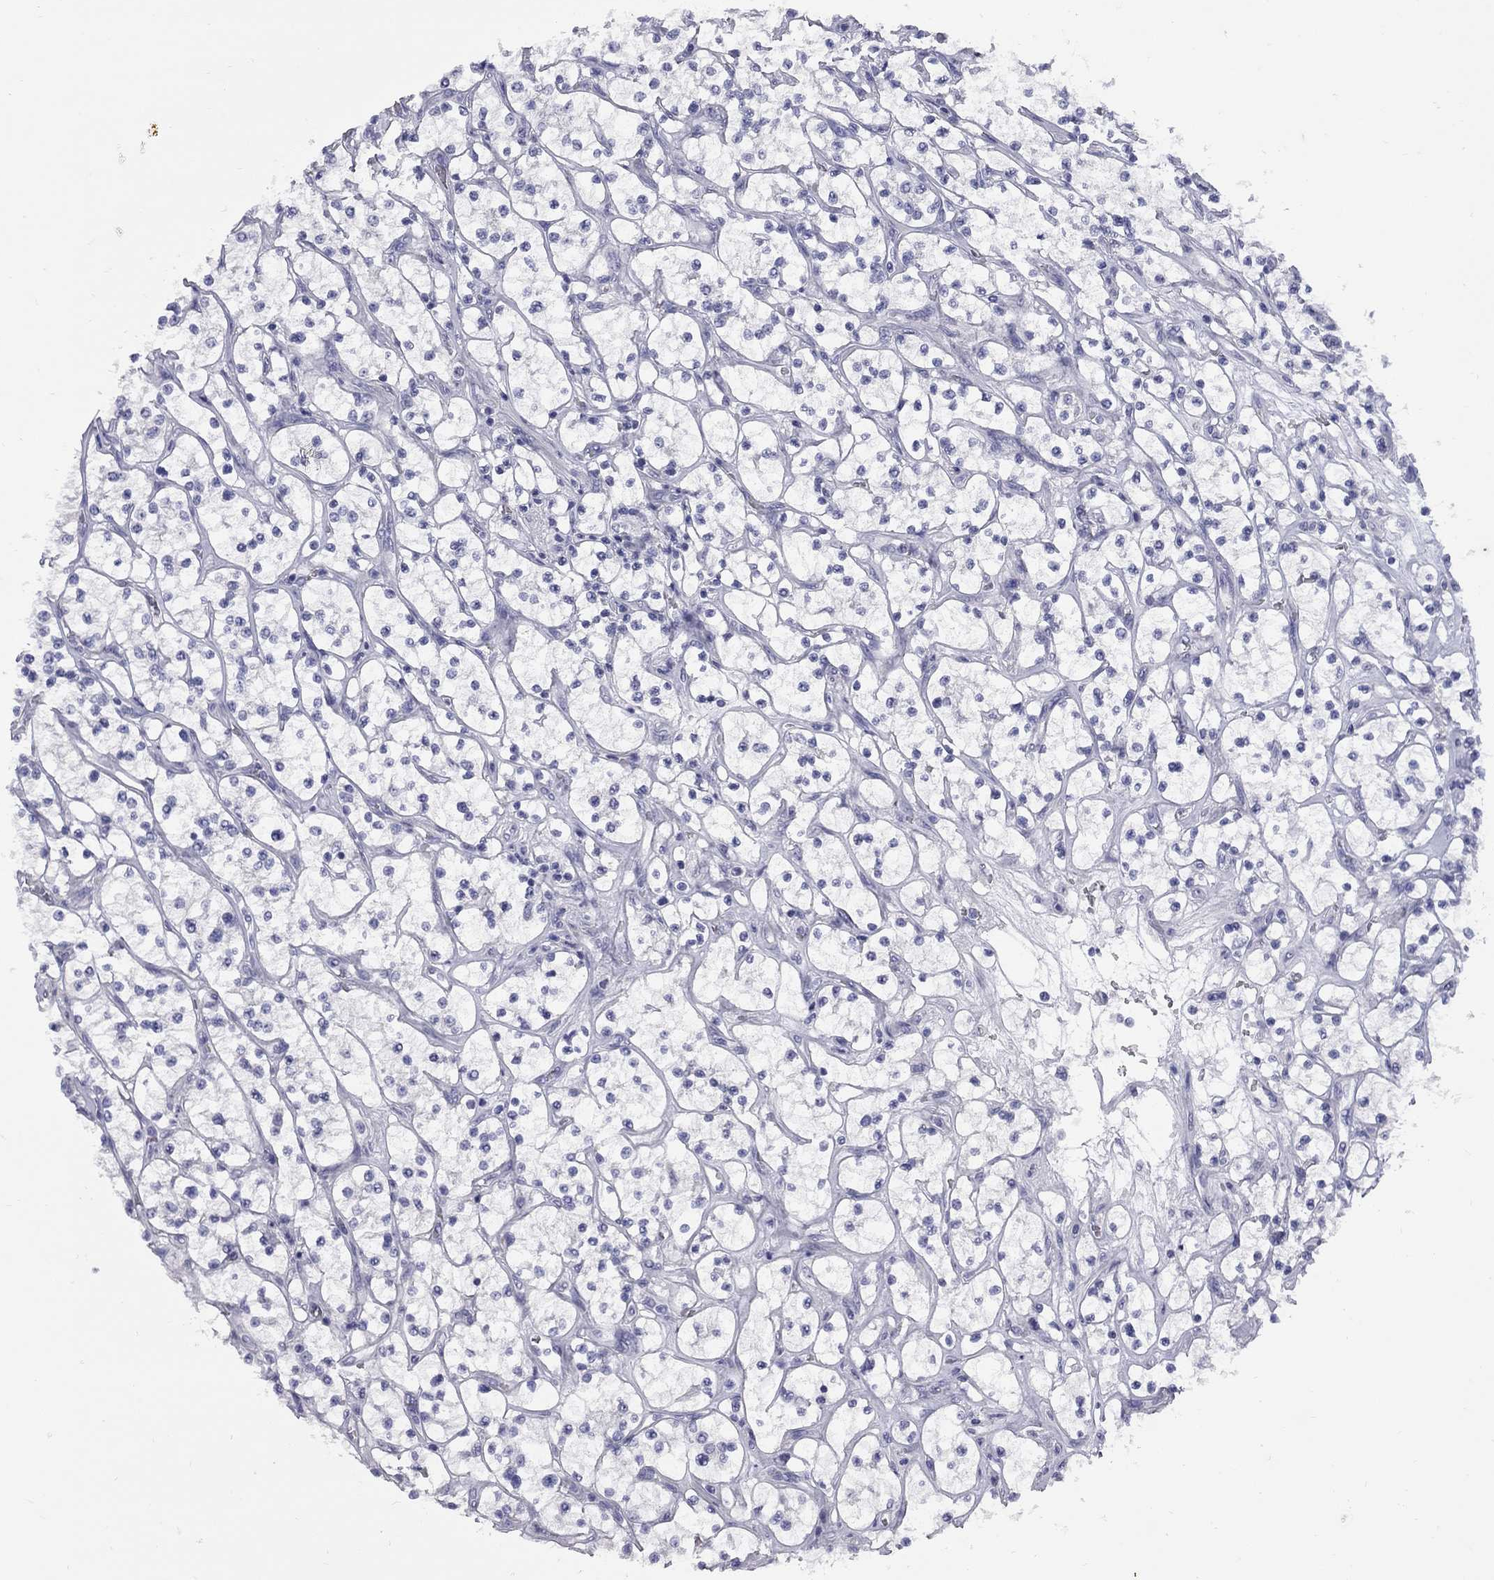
{"staining": {"intensity": "negative", "quantity": "none", "location": "none"}, "tissue": "renal cancer", "cell_type": "Tumor cells", "image_type": "cancer", "snomed": [{"axis": "morphology", "description": "Adenocarcinoma, NOS"}, {"axis": "topography", "description": "Kidney"}], "caption": "IHC image of human adenocarcinoma (renal) stained for a protein (brown), which displays no positivity in tumor cells.", "gene": "ABCB4", "patient": {"sex": "female", "age": 64}}